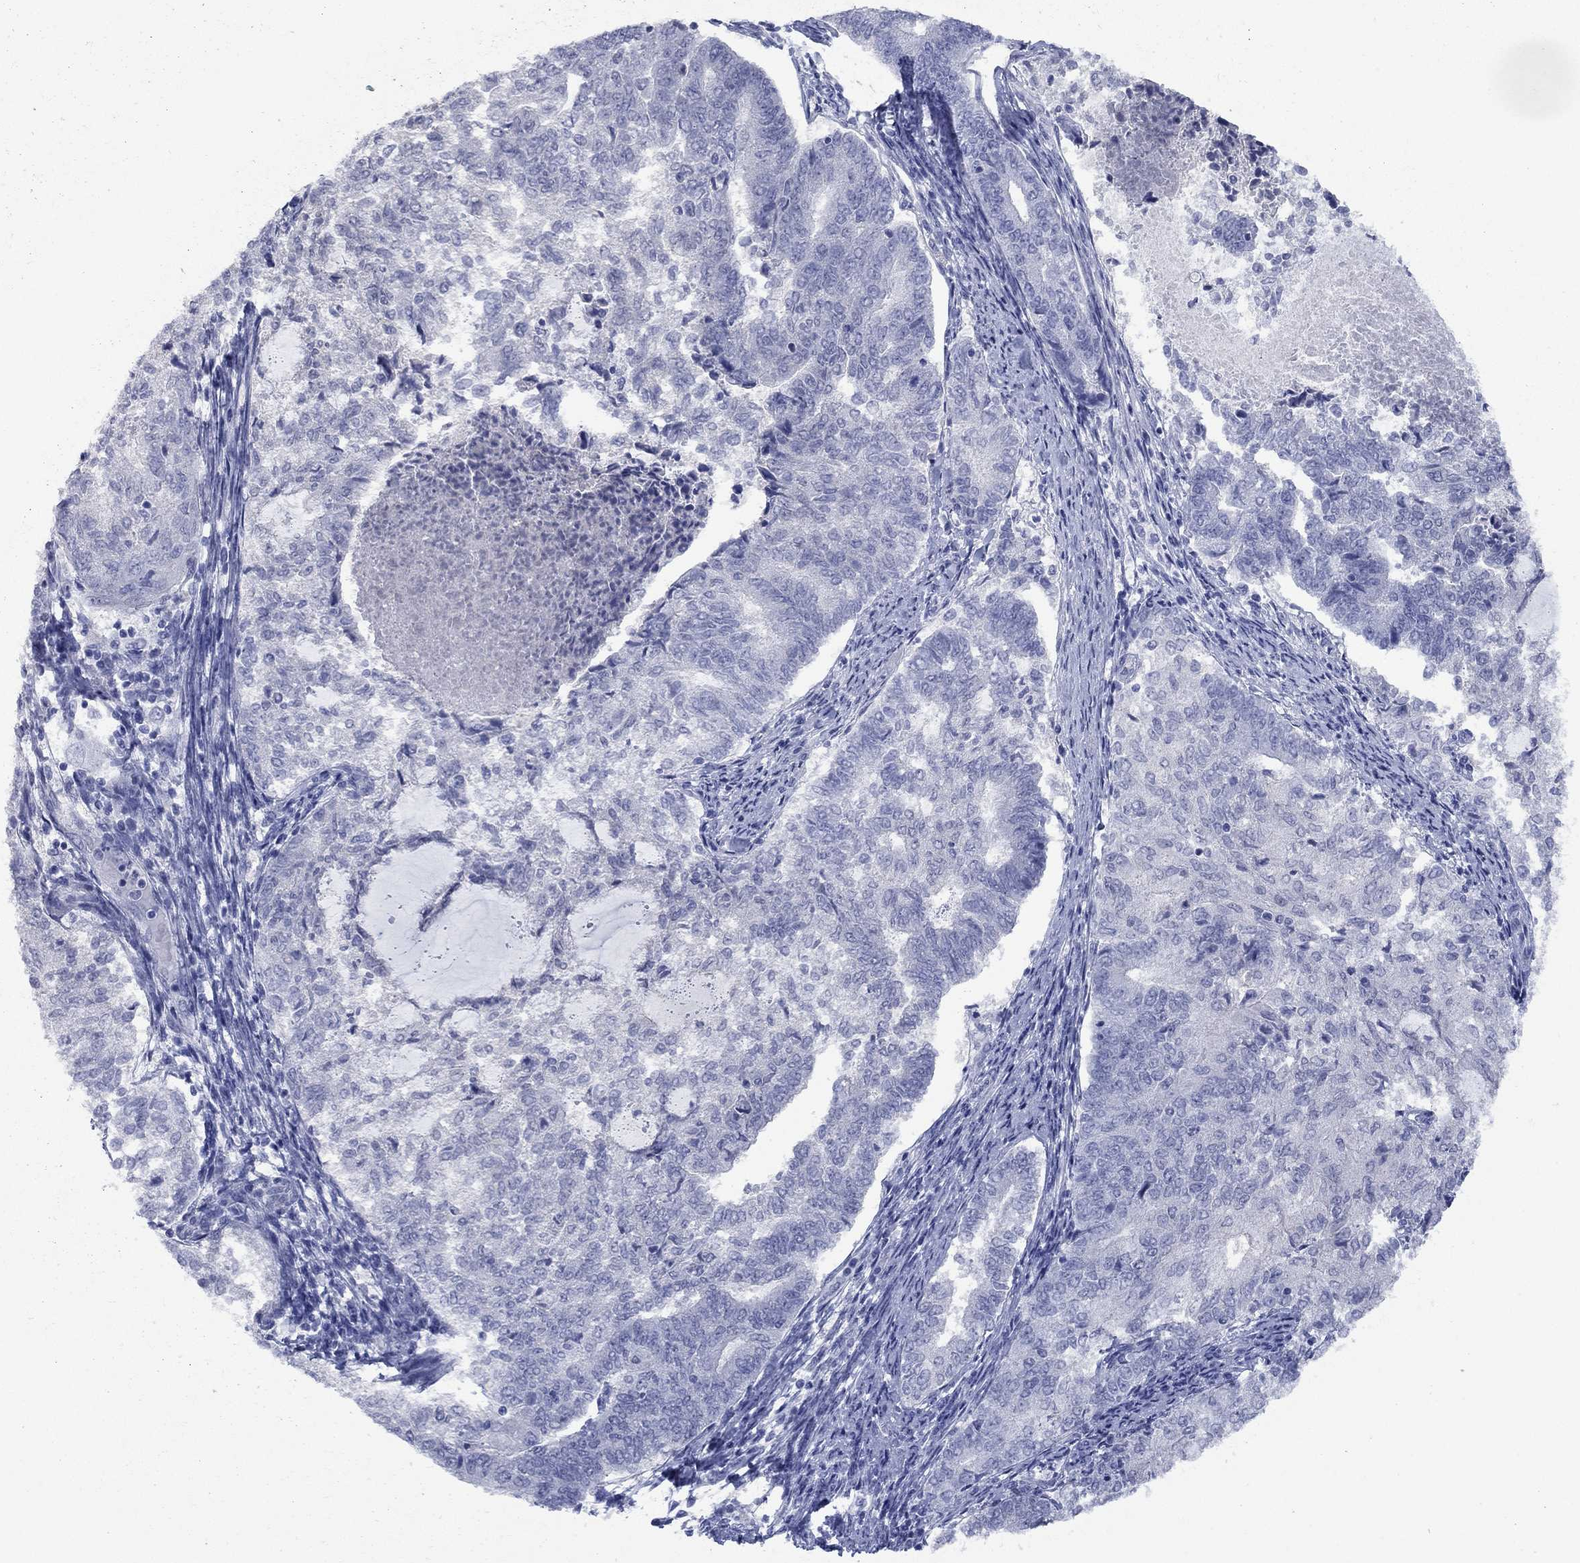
{"staining": {"intensity": "negative", "quantity": "none", "location": "none"}, "tissue": "endometrial cancer", "cell_type": "Tumor cells", "image_type": "cancer", "snomed": [{"axis": "morphology", "description": "Adenocarcinoma, NOS"}, {"axis": "topography", "description": "Endometrium"}], "caption": "This histopathology image is of endometrial adenocarcinoma stained with immunohistochemistry to label a protein in brown with the nuclei are counter-stained blue. There is no expression in tumor cells.", "gene": "ATP6V1G2", "patient": {"sex": "female", "age": 65}}